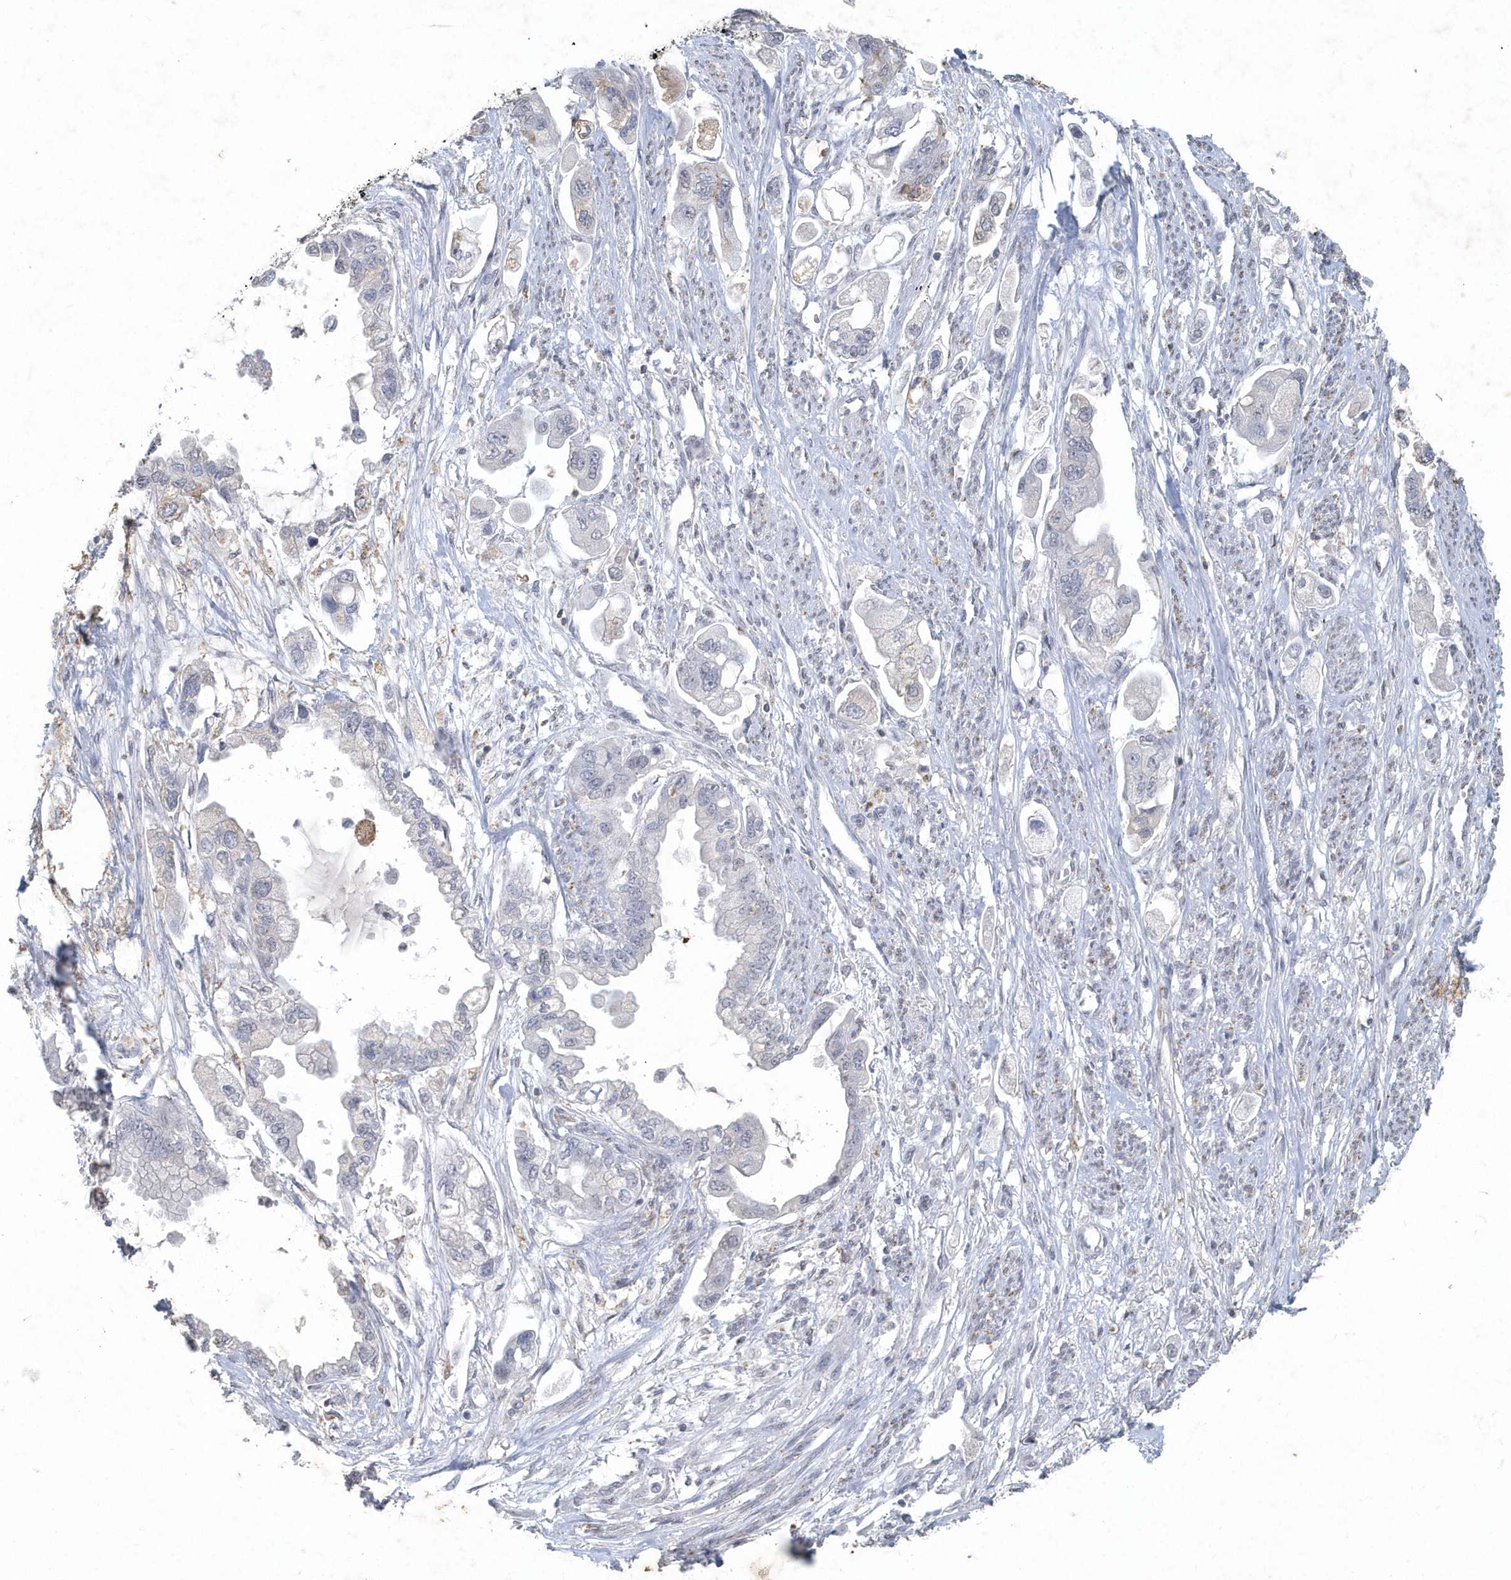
{"staining": {"intensity": "weak", "quantity": "<25%", "location": "cytoplasmic/membranous"}, "tissue": "stomach cancer", "cell_type": "Tumor cells", "image_type": "cancer", "snomed": [{"axis": "morphology", "description": "Adenocarcinoma, NOS"}, {"axis": "topography", "description": "Stomach"}], "caption": "This is a histopathology image of immunohistochemistry (IHC) staining of stomach adenocarcinoma, which shows no positivity in tumor cells.", "gene": "PDCD1", "patient": {"sex": "male", "age": 62}}